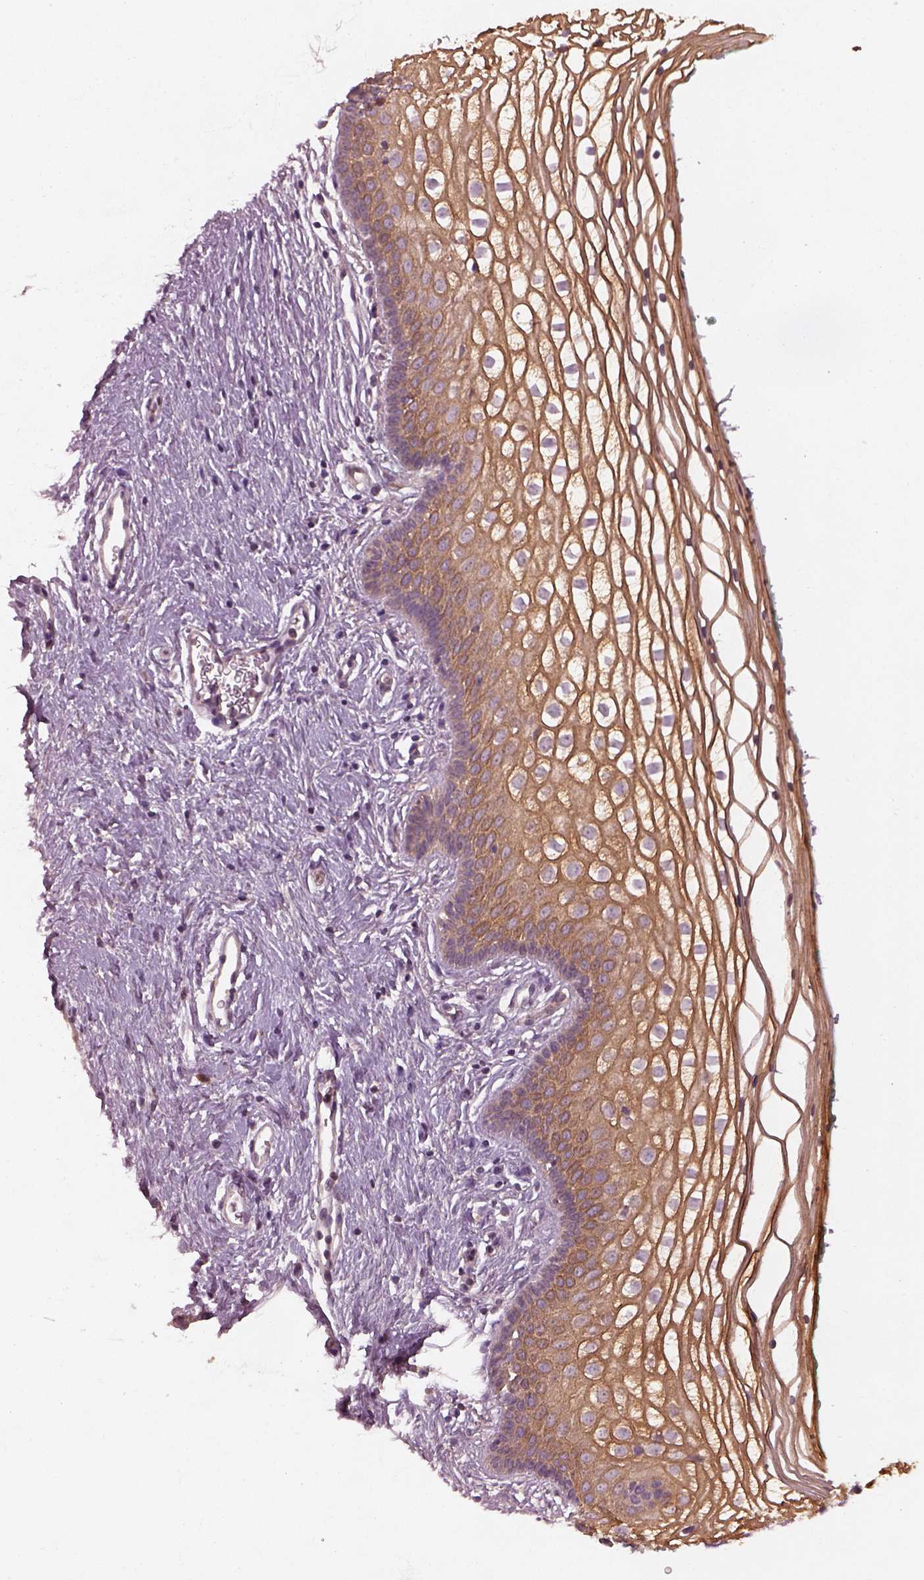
{"staining": {"intensity": "moderate", "quantity": ">75%", "location": "cytoplasmic/membranous"}, "tissue": "vagina", "cell_type": "Squamous epithelial cells", "image_type": "normal", "snomed": [{"axis": "morphology", "description": "Normal tissue, NOS"}, {"axis": "topography", "description": "Vagina"}], "caption": "A medium amount of moderate cytoplasmic/membranous staining is appreciated in approximately >75% of squamous epithelial cells in normal vagina. Nuclei are stained in blue.", "gene": "FAM234A", "patient": {"sex": "female", "age": 36}}